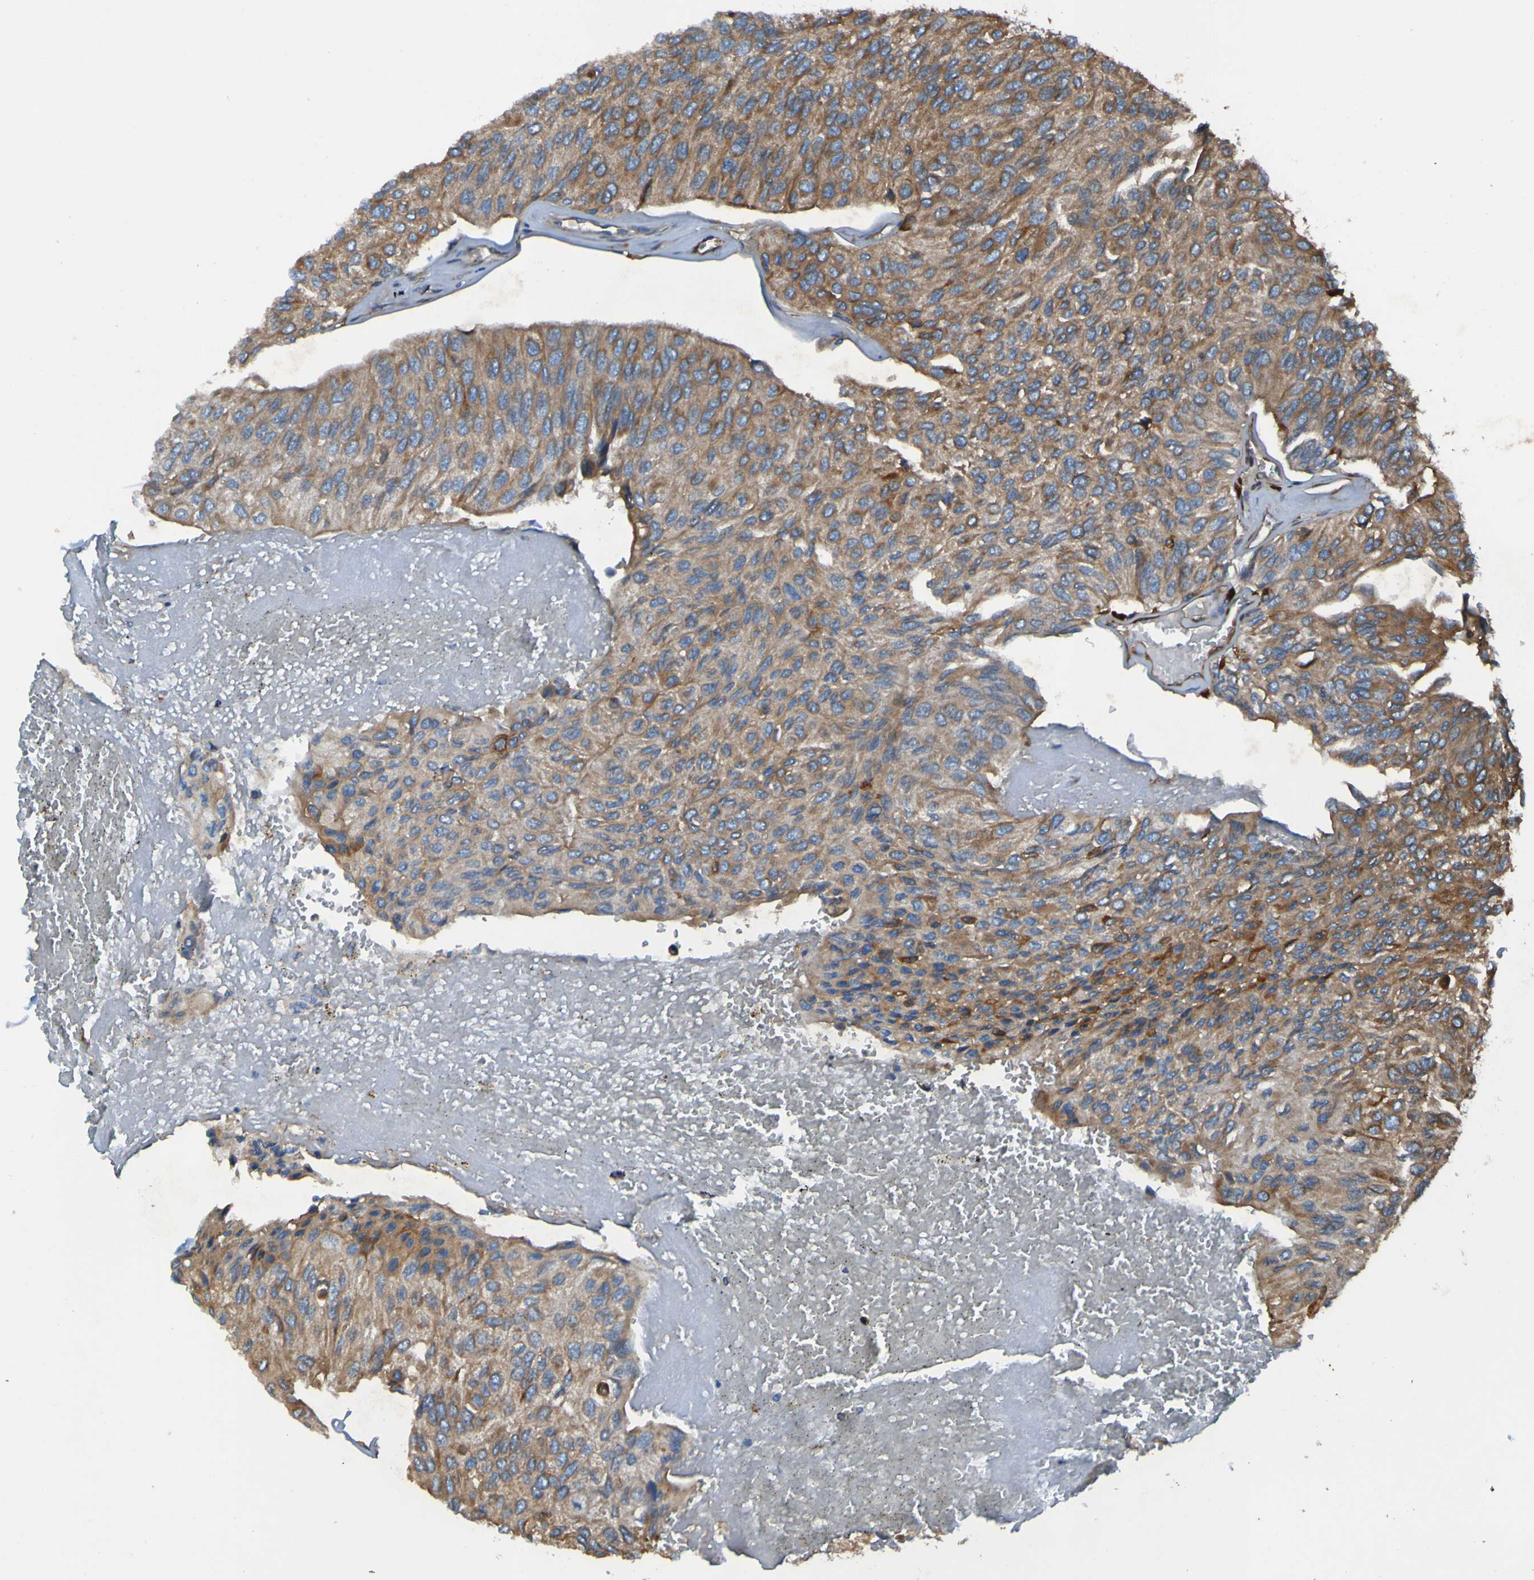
{"staining": {"intensity": "moderate", "quantity": ">75%", "location": "cytoplasmic/membranous"}, "tissue": "urothelial cancer", "cell_type": "Tumor cells", "image_type": "cancer", "snomed": [{"axis": "morphology", "description": "Urothelial carcinoma, High grade"}, {"axis": "topography", "description": "Urinary bladder"}], "caption": "Immunohistochemistry (IHC) micrograph of human urothelial cancer stained for a protein (brown), which displays medium levels of moderate cytoplasmic/membranous staining in about >75% of tumor cells.", "gene": "RAB5B", "patient": {"sex": "male", "age": 66}}